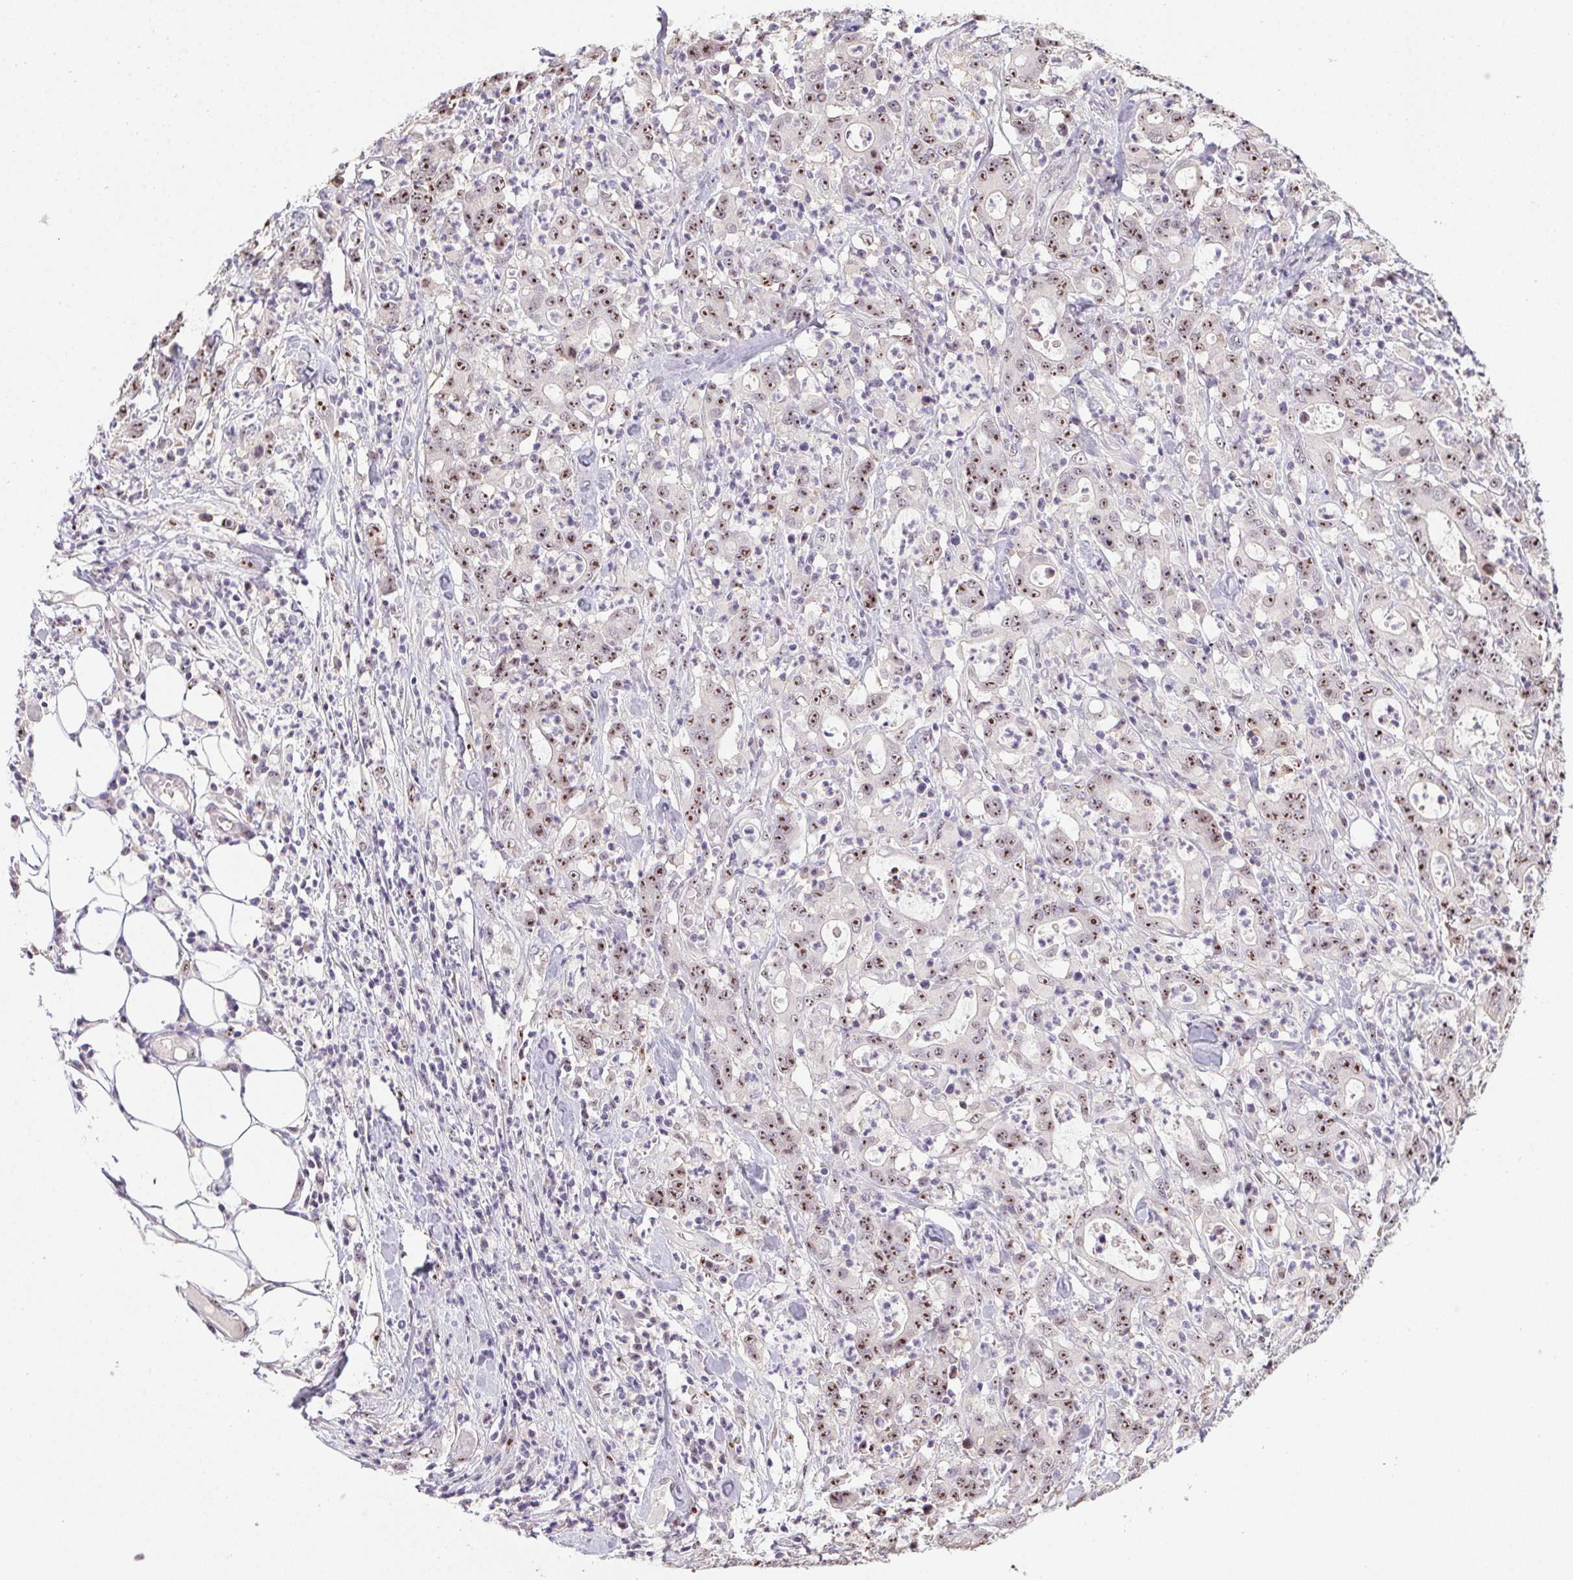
{"staining": {"intensity": "moderate", "quantity": ">75%", "location": "nuclear"}, "tissue": "stomach cancer", "cell_type": "Tumor cells", "image_type": "cancer", "snomed": [{"axis": "morphology", "description": "Adenocarcinoma, NOS"}, {"axis": "topography", "description": "Stomach, upper"}], "caption": "Human stomach adenocarcinoma stained with a protein marker exhibits moderate staining in tumor cells.", "gene": "BATF2", "patient": {"sex": "male", "age": 68}}